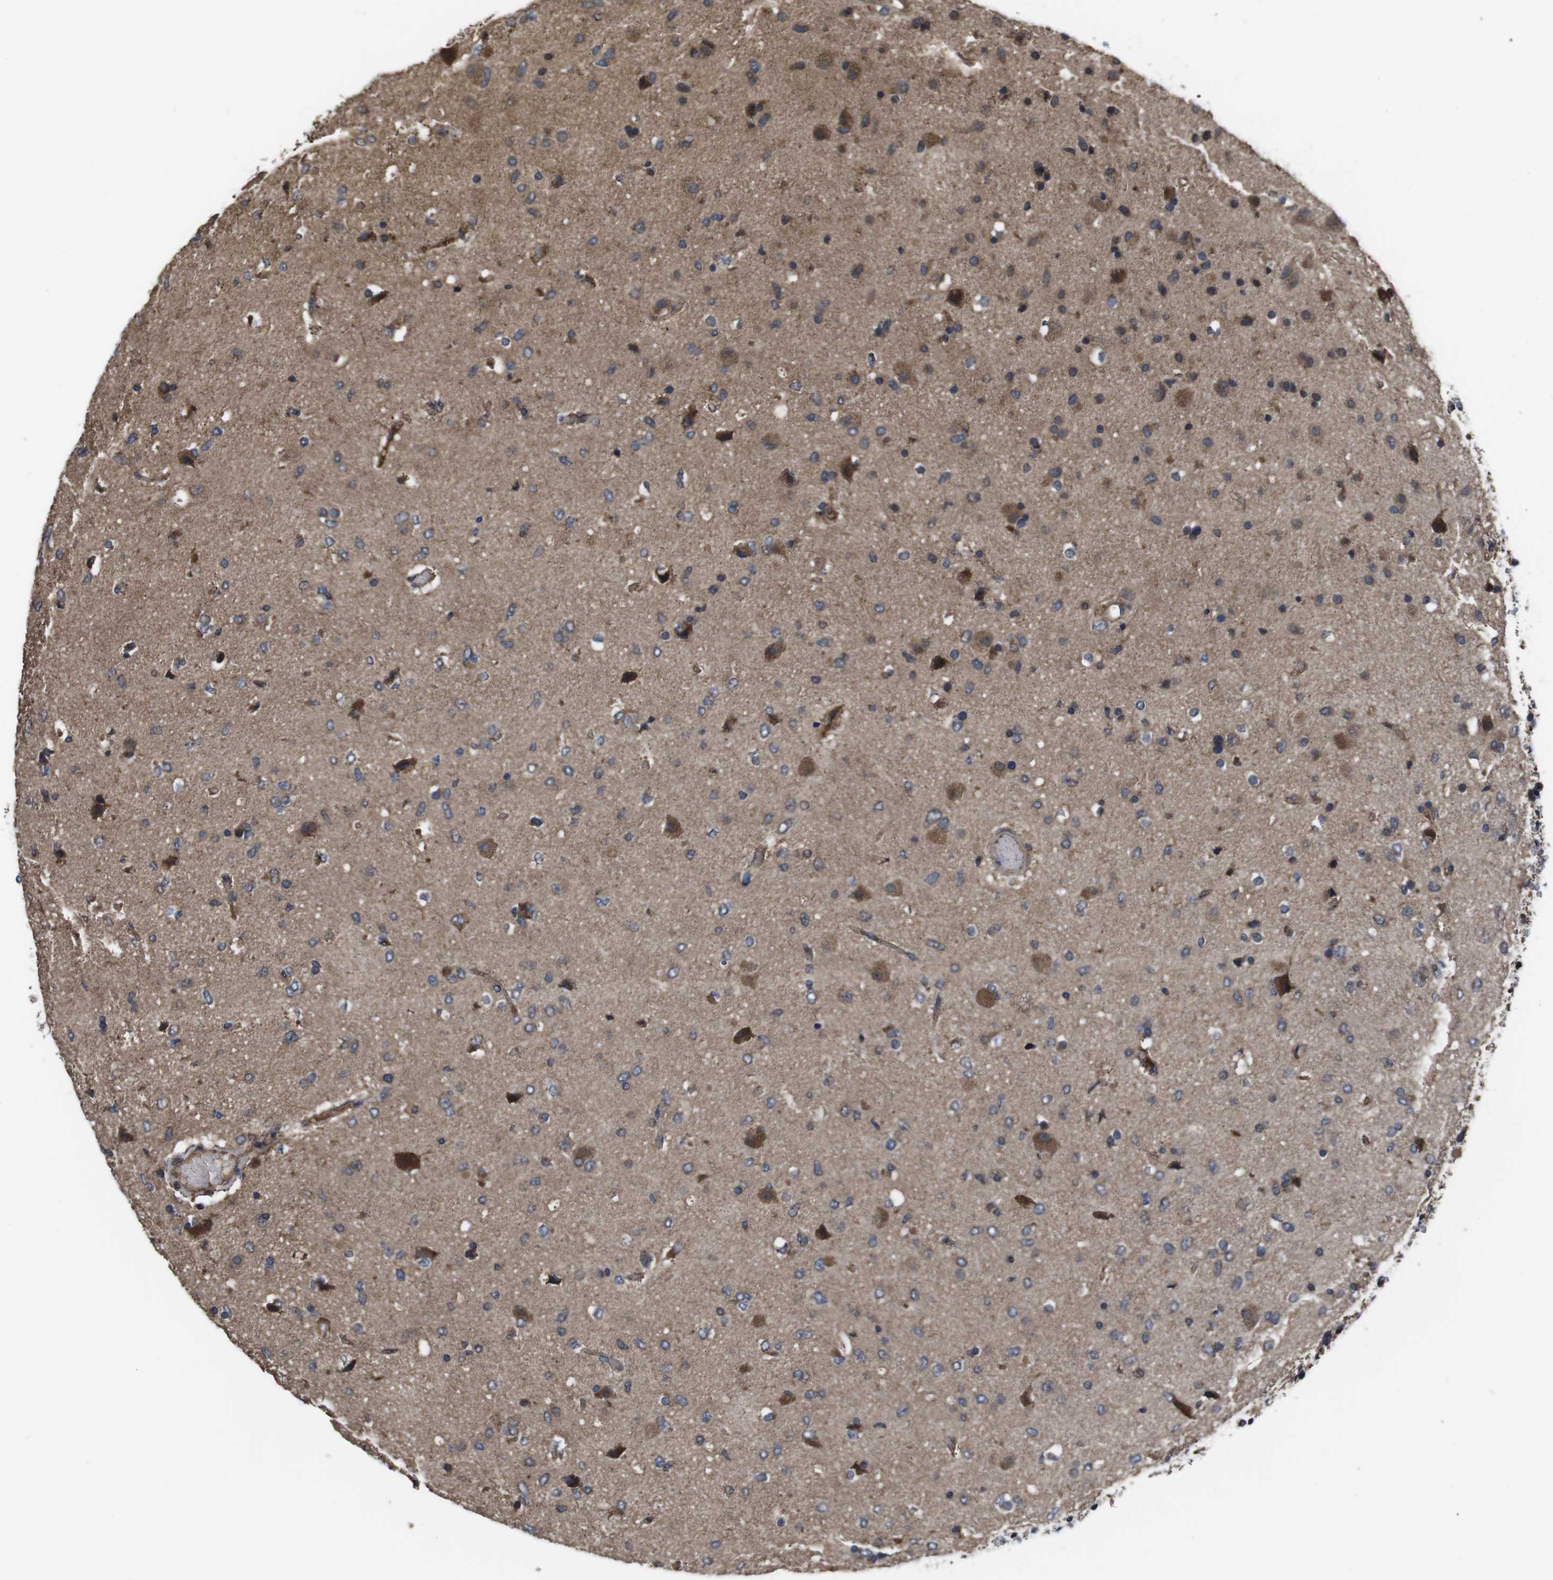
{"staining": {"intensity": "moderate", "quantity": "<25%", "location": "cytoplasmic/membranous"}, "tissue": "glioma", "cell_type": "Tumor cells", "image_type": "cancer", "snomed": [{"axis": "morphology", "description": "Glioma, malignant, Low grade"}, {"axis": "topography", "description": "Brain"}], "caption": "Immunohistochemical staining of human malignant low-grade glioma shows low levels of moderate cytoplasmic/membranous expression in approximately <25% of tumor cells.", "gene": "CXCL11", "patient": {"sex": "male", "age": 77}}